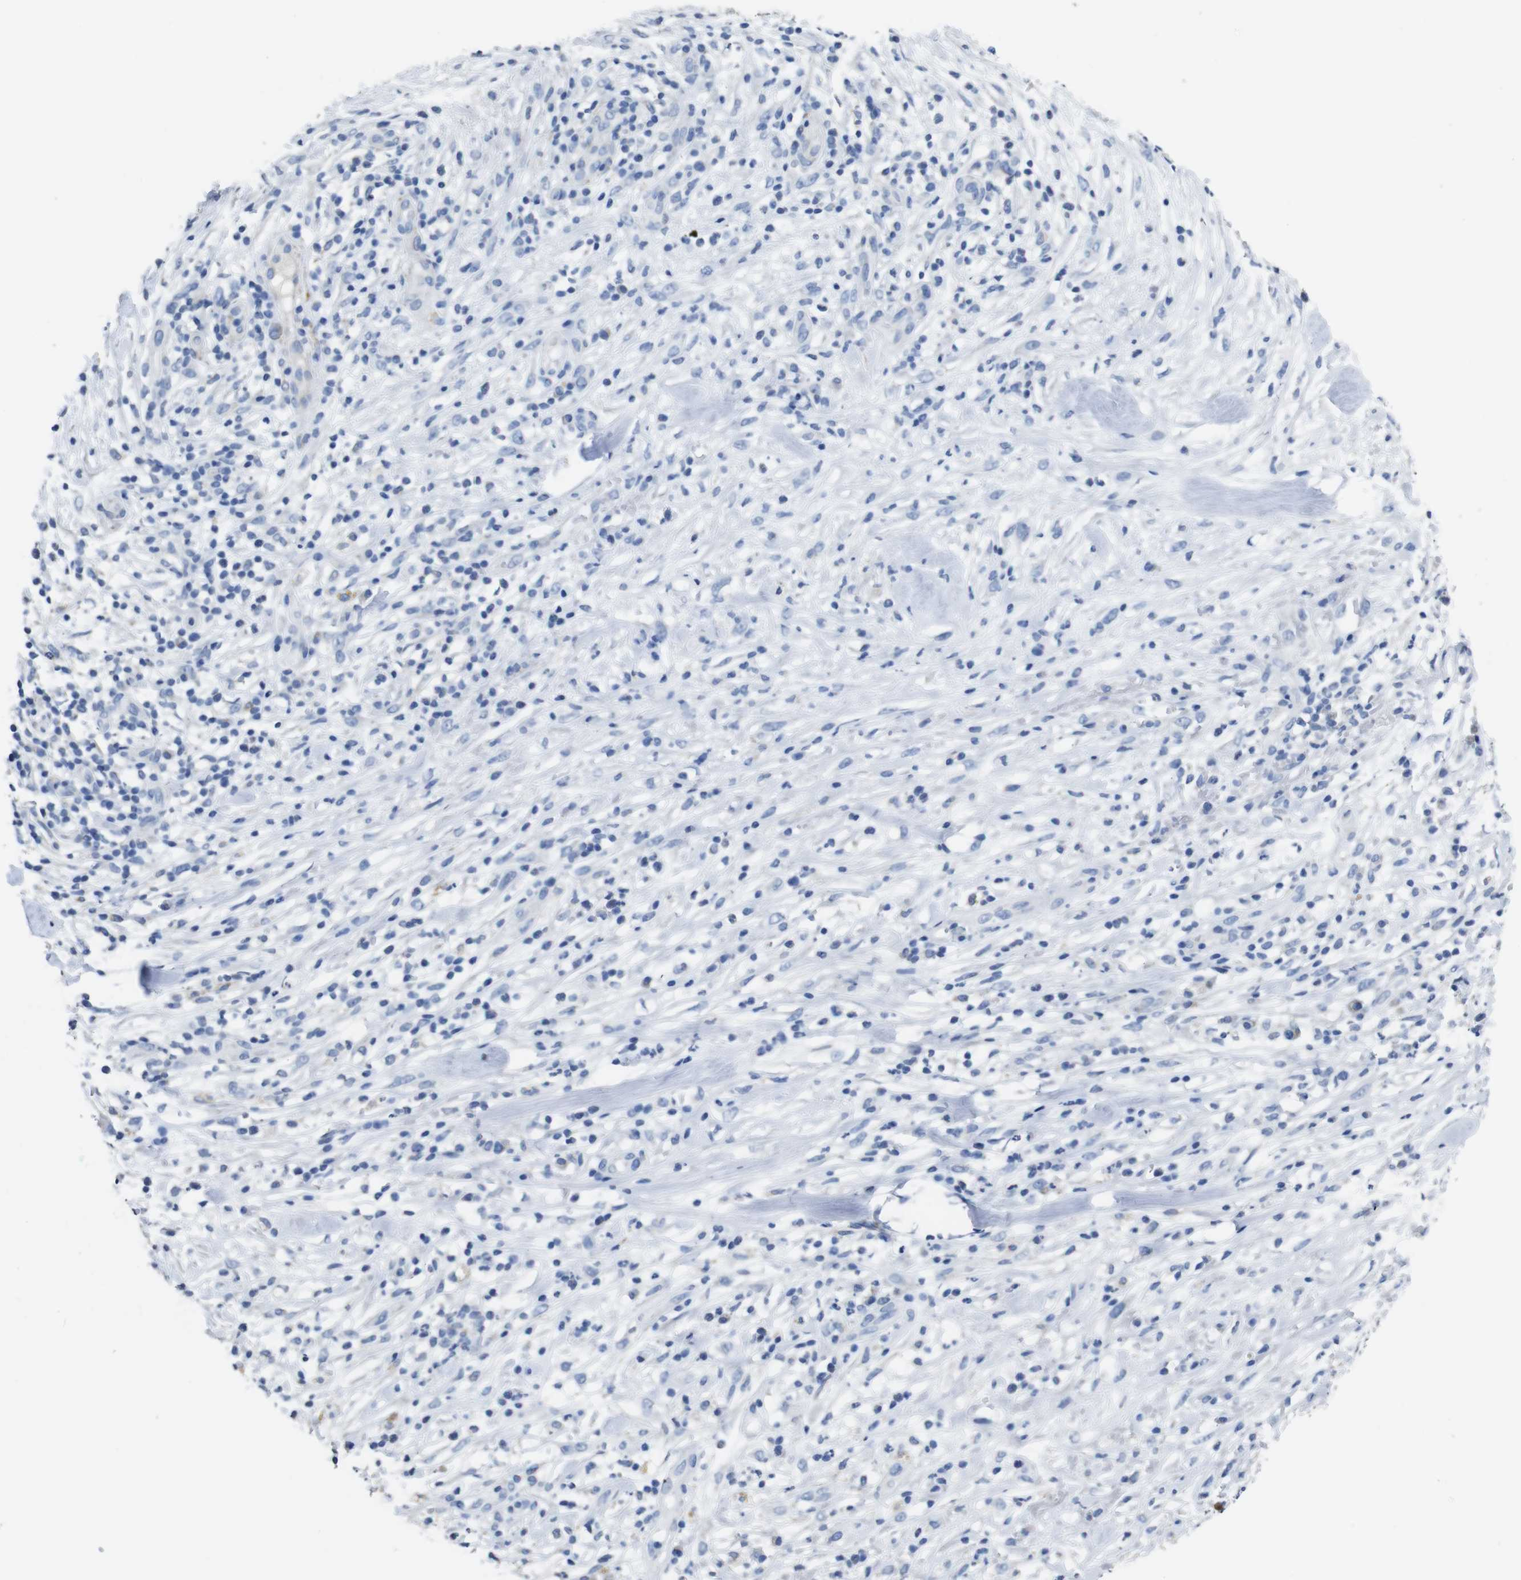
{"staining": {"intensity": "moderate", "quantity": "25%-75%", "location": "cytoplasmic/membranous"}, "tissue": "melanoma", "cell_type": "Tumor cells", "image_type": "cancer", "snomed": [{"axis": "morphology", "description": "Necrosis, NOS"}, {"axis": "morphology", "description": "Malignant melanoma, NOS"}, {"axis": "topography", "description": "Skin"}], "caption": "Protein expression analysis of melanoma shows moderate cytoplasmic/membranous expression in approximately 25%-75% of tumor cells.", "gene": "MAOA", "patient": {"sex": "female", "age": 87}}